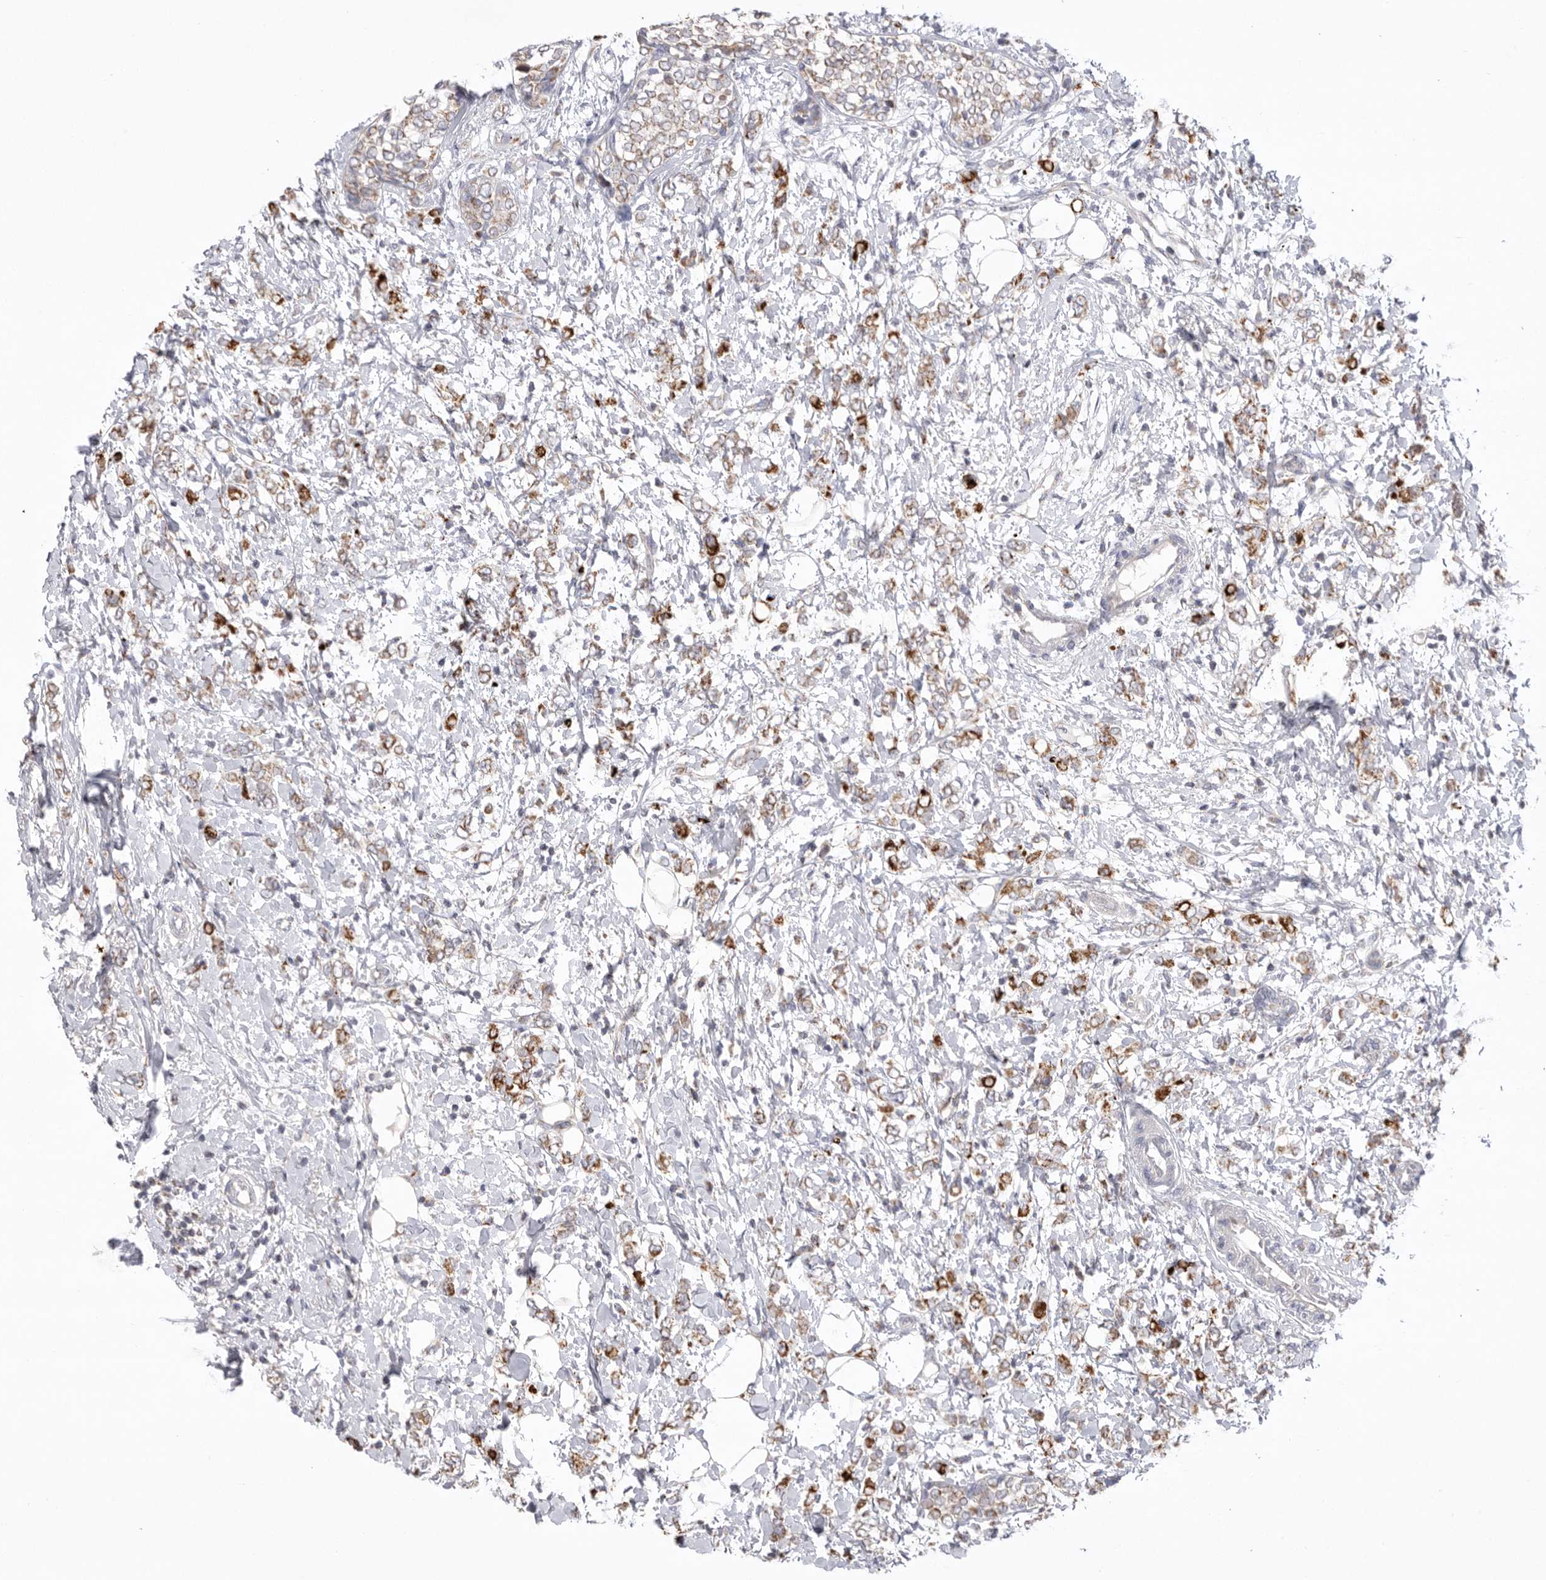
{"staining": {"intensity": "moderate", "quantity": "25%-75%", "location": "cytoplasmic/membranous"}, "tissue": "breast cancer", "cell_type": "Tumor cells", "image_type": "cancer", "snomed": [{"axis": "morphology", "description": "Normal tissue, NOS"}, {"axis": "morphology", "description": "Lobular carcinoma"}, {"axis": "topography", "description": "Breast"}], "caption": "Immunohistochemistry (IHC) photomicrograph of neoplastic tissue: human lobular carcinoma (breast) stained using immunohistochemistry (IHC) reveals medium levels of moderate protein expression localized specifically in the cytoplasmic/membranous of tumor cells, appearing as a cytoplasmic/membranous brown color.", "gene": "VDAC3", "patient": {"sex": "female", "age": 47}}